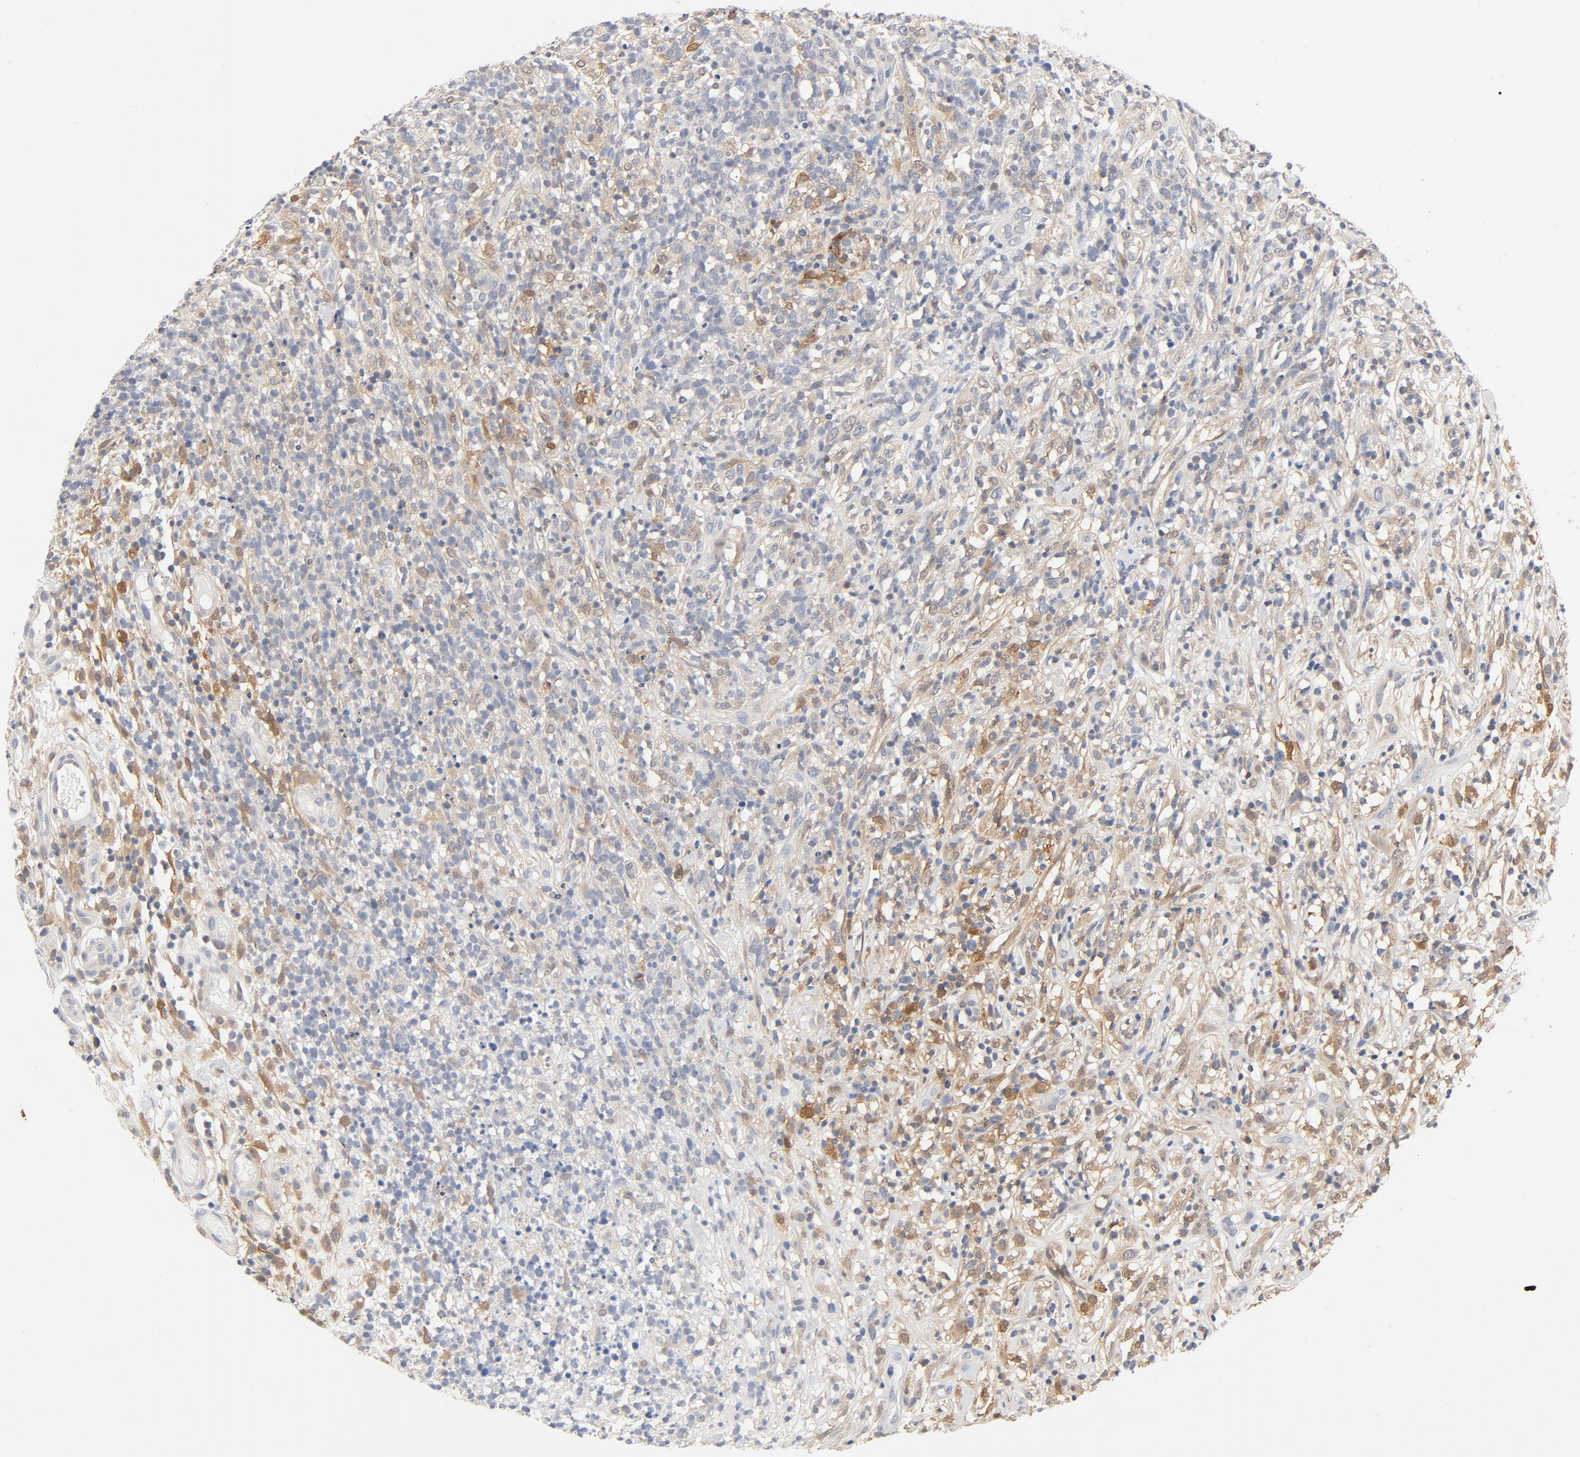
{"staining": {"intensity": "moderate", "quantity": "25%-75%", "location": "cytoplasmic/membranous"}, "tissue": "lymphoma", "cell_type": "Tumor cells", "image_type": "cancer", "snomed": [{"axis": "morphology", "description": "Malignant lymphoma, non-Hodgkin's type, High grade"}, {"axis": "topography", "description": "Lymph node"}], "caption": "Immunohistochemistry staining of lymphoma, which shows medium levels of moderate cytoplasmic/membranous expression in approximately 25%-75% of tumor cells indicating moderate cytoplasmic/membranous protein positivity. The staining was performed using DAB (3,3'-diaminobenzidine) (brown) for protein detection and nuclei were counterstained in hematoxylin (blue).", "gene": "STAT1", "patient": {"sex": "female", "age": 73}}